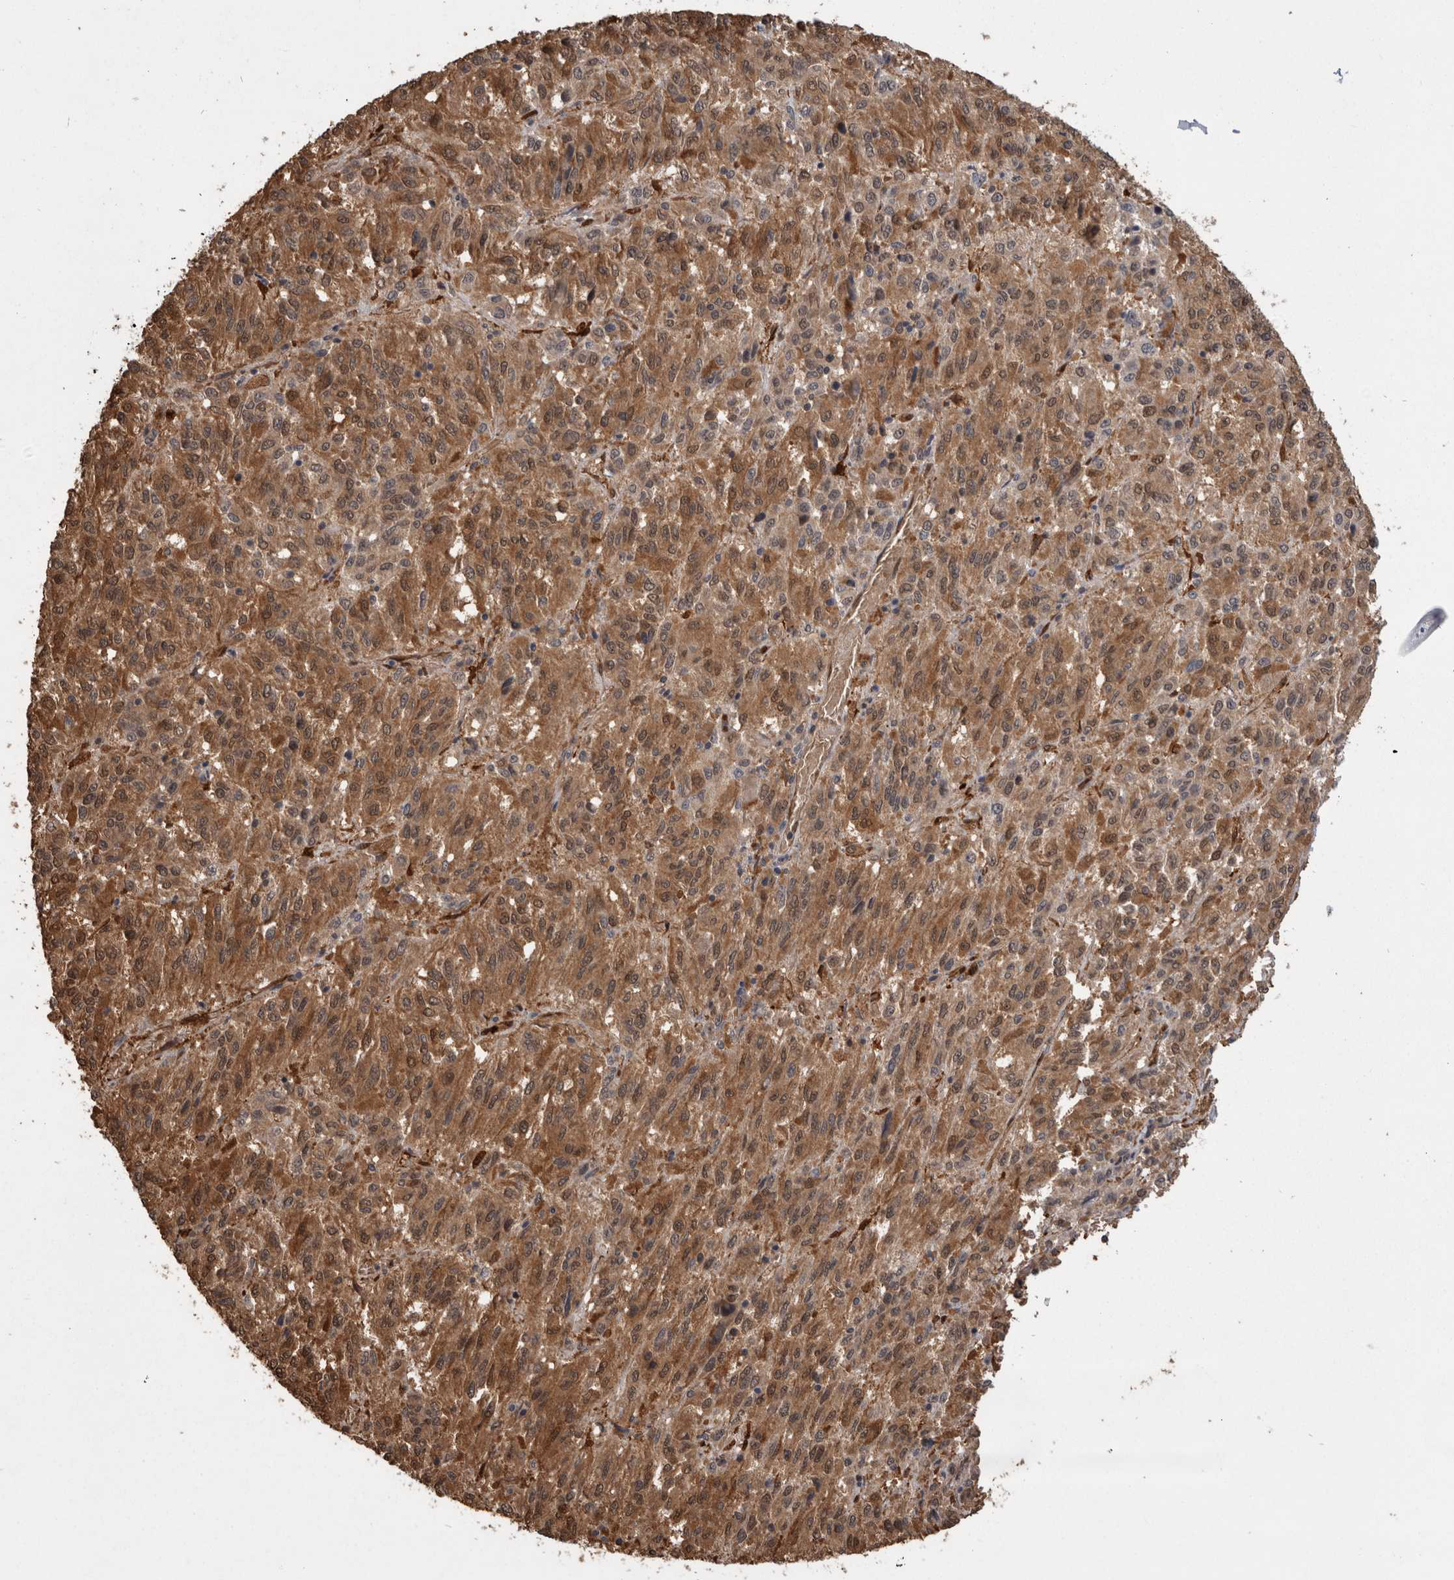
{"staining": {"intensity": "moderate", "quantity": ">75%", "location": "cytoplasmic/membranous"}, "tissue": "melanoma", "cell_type": "Tumor cells", "image_type": "cancer", "snomed": [{"axis": "morphology", "description": "Malignant melanoma, Metastatic site"}, {"axis": "topography", "description": "Lung"}], "caption": "Melanoma tissue displays moderate cytoplasmic/membranous staining in approximately >75% of tumor cells, visualized by immunohistochemistry. Ihc stains the protein in brown and the nuclei are stained blue.", "gene": "LXN", "patient": {"sex": "male", "age": 64}}